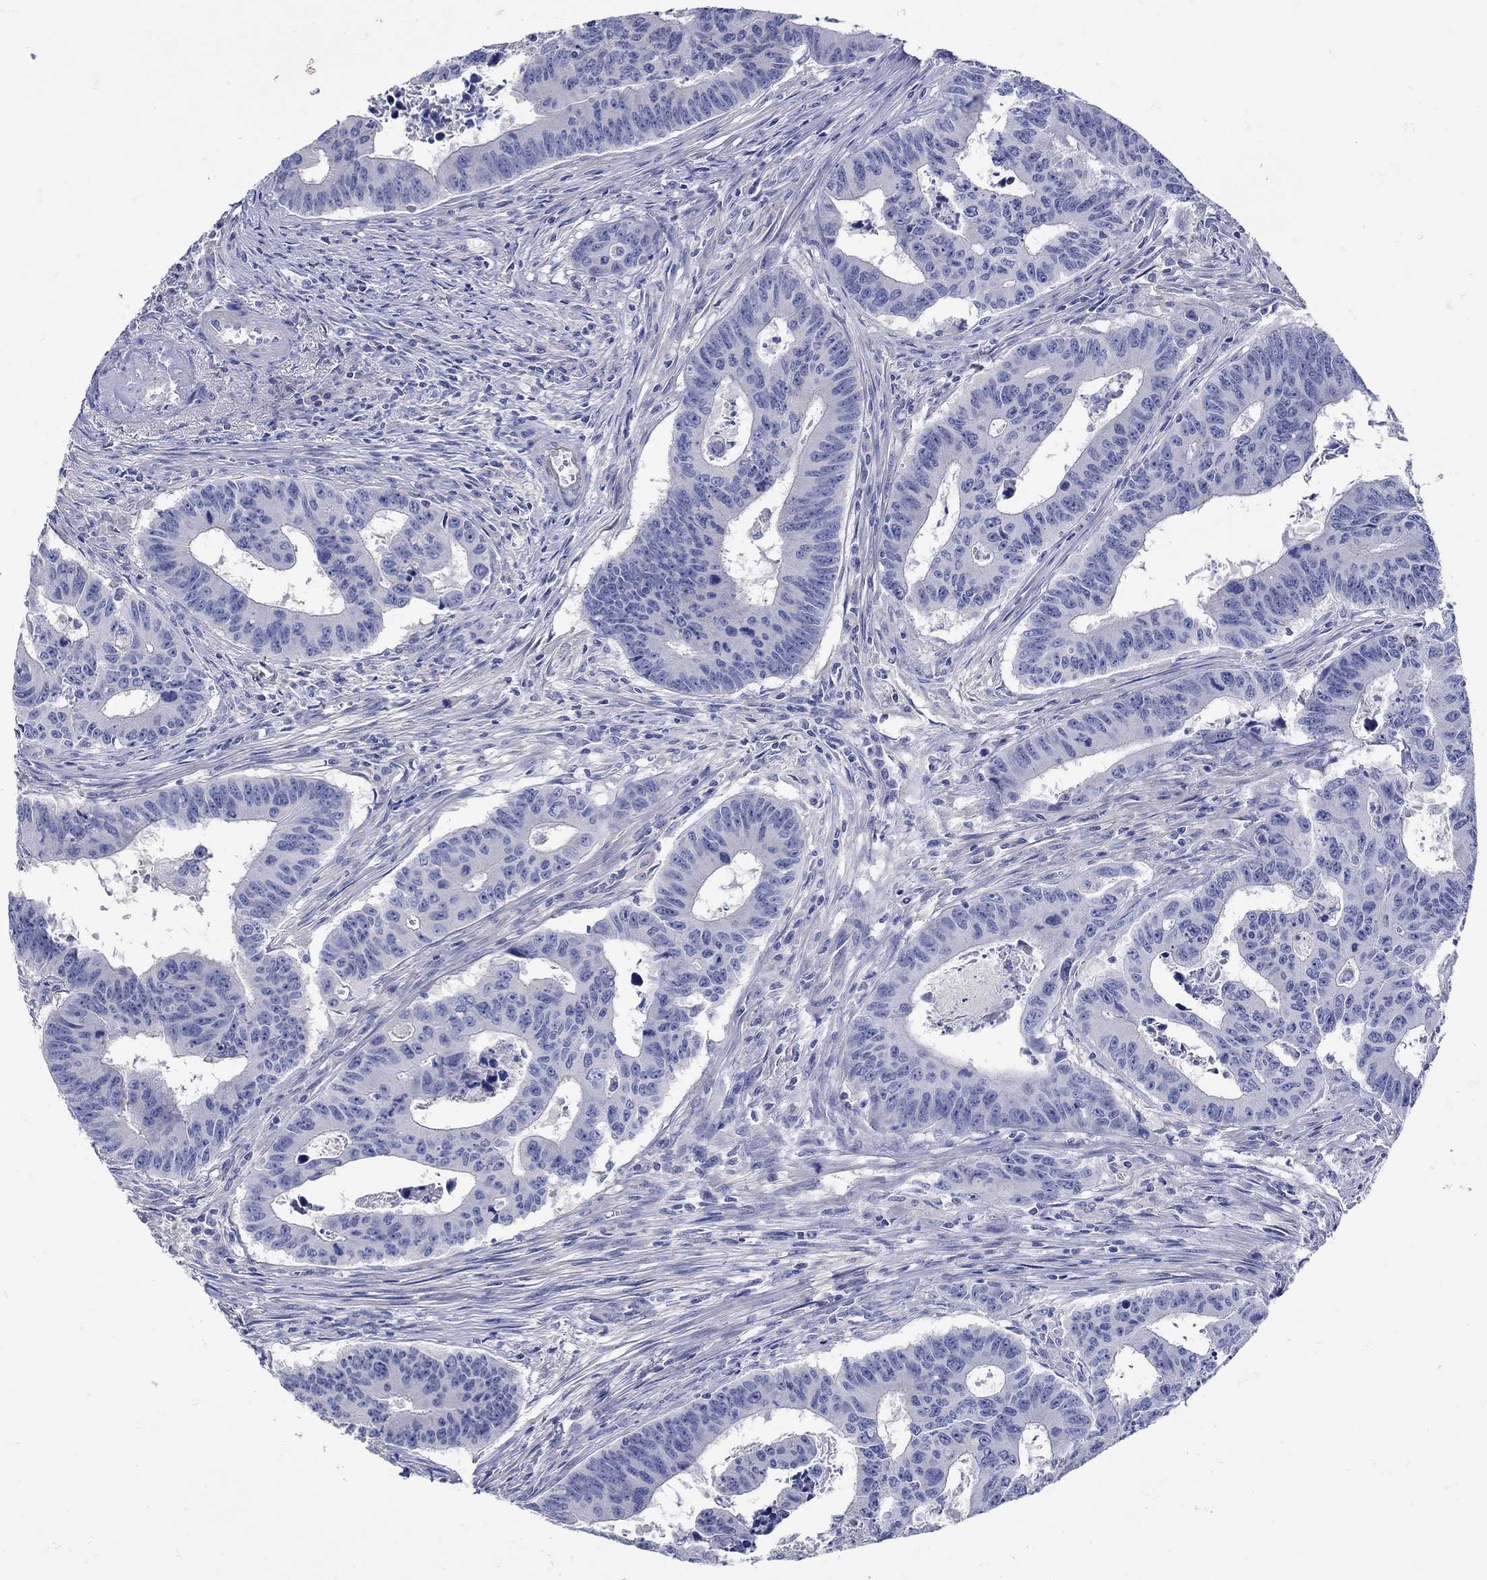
{"staining": {"intensity": "negative", "quantity": "none", "location": "none"}, "tissue": "colorectal cancer", "cell_type": "Tumor cells", "image_type": "cancer", "snomed": [{"axis": "morphology", "description": "Adenocarcinoma, NOS"}, {"axis": "topography", "description": "Appendix"}, {"axis": "topography", "description": "Colon"}, {"axis": "topography", "description": "Cecum"}, {"axis": "topography", "description": "Colon asc"}], "caption": "An immunohistochemistry (IHC) photomicrograph of colorectal cancer (adenocarcinoma) is shown. There is no staining in tumor cells of colorectal cancer (adenocarcinoma).", "gene": "MSI1", "patient": {"sex": "female", "age": 85}}